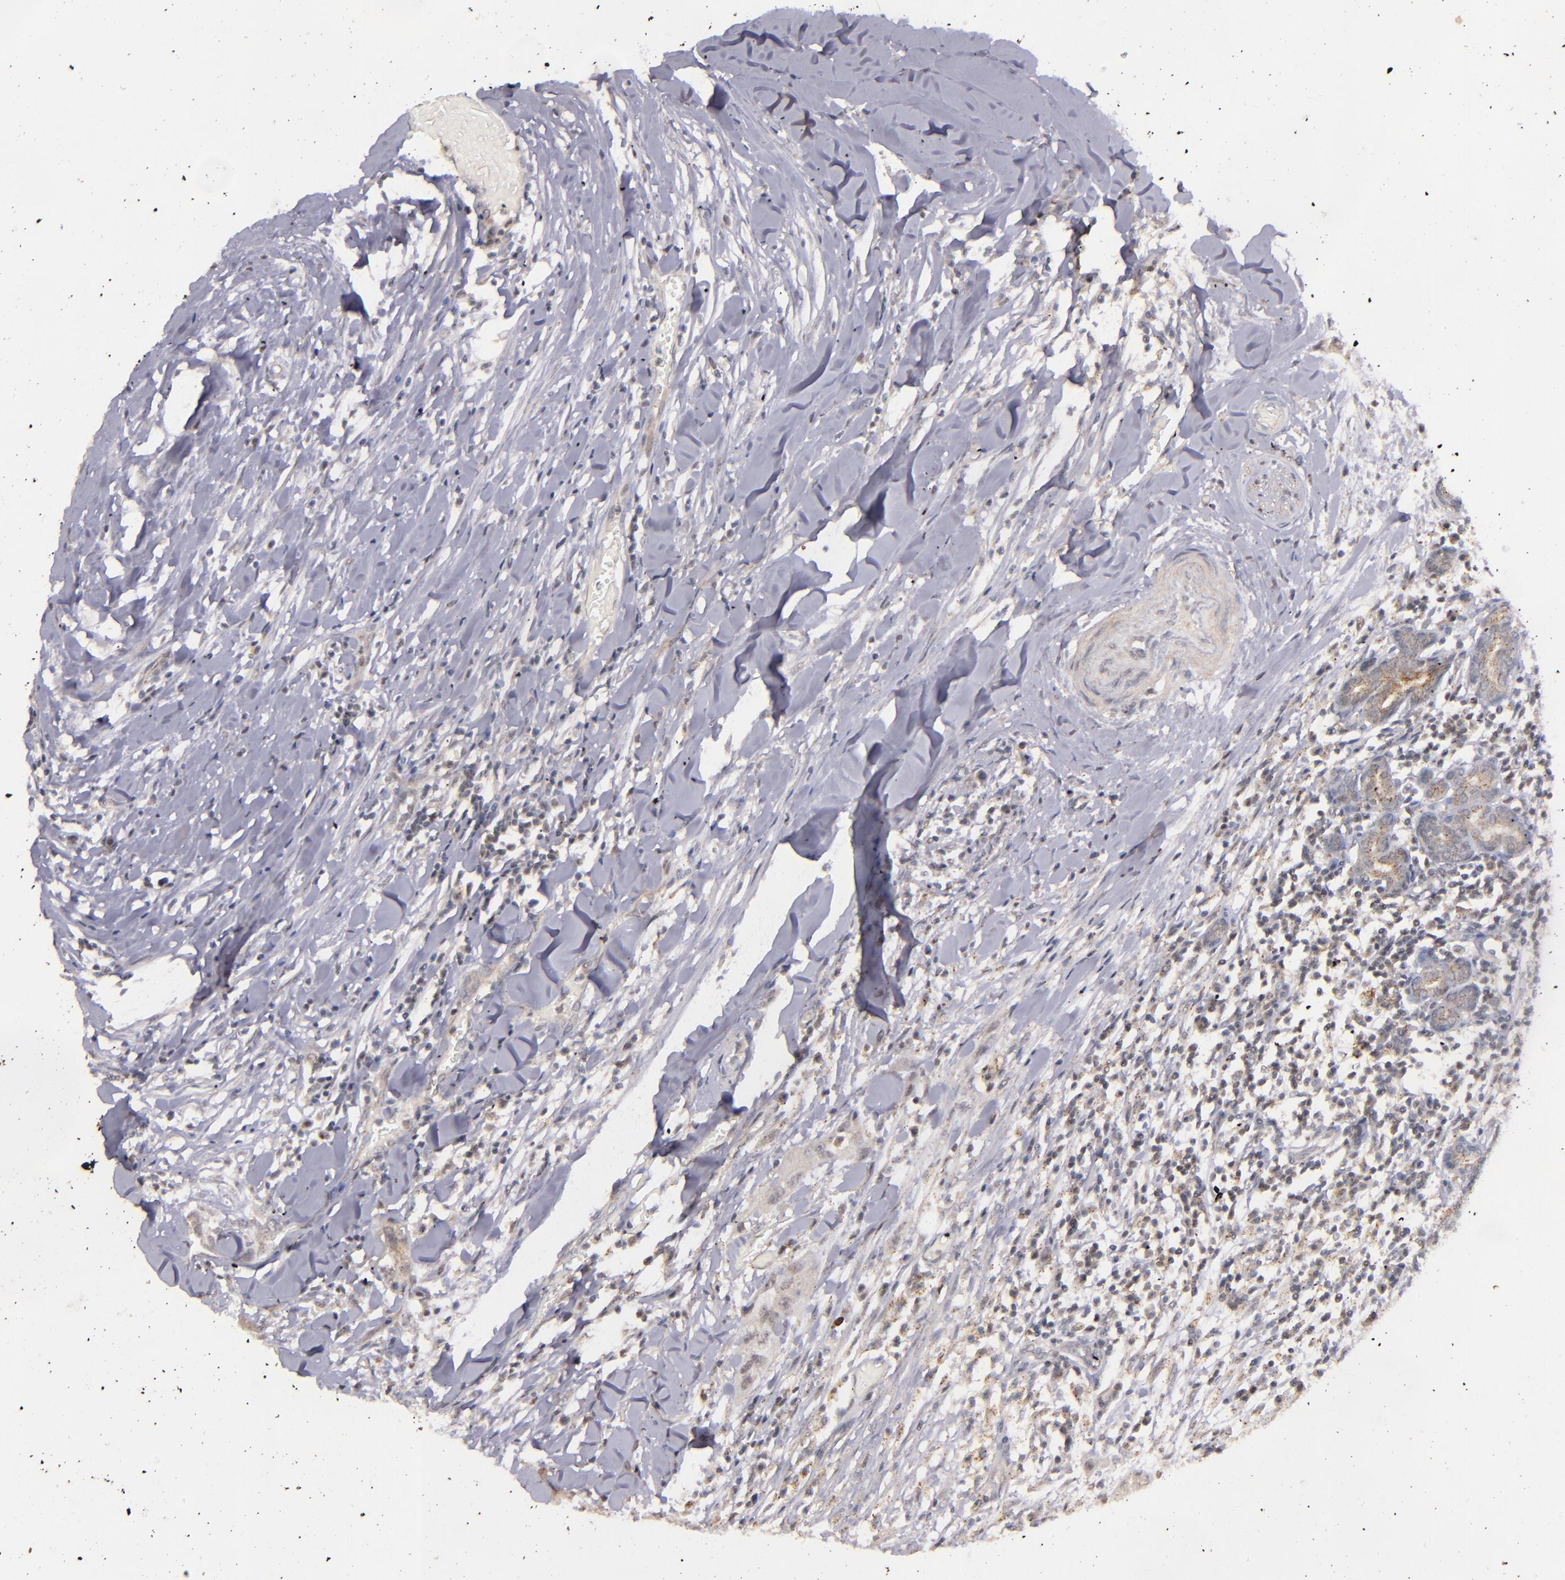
{"staining": {"intensity": "weak", "quantity": ">75%", "location": "cytoplasmic/membranous"}, "tissue": "head and neck cancer", "cell_type": "Tumor cells", "image_type": "cancer", "snomed": [{"axis": "morphology", "description": "Neoplasm, malignant, NOS"}, {"axis": "topography", "description": "Salivary gland"}, {"axis": "topography", "description": "Head-Neck"}], "caption": "Malignant neoplasm (head and neck) stained with a brown dye demonstrates weak cytoplasmic/membranous positive staining in about >75% of tumor cells.", "gene": "SYP", "patient": {"sex": "male", "age": 43}}